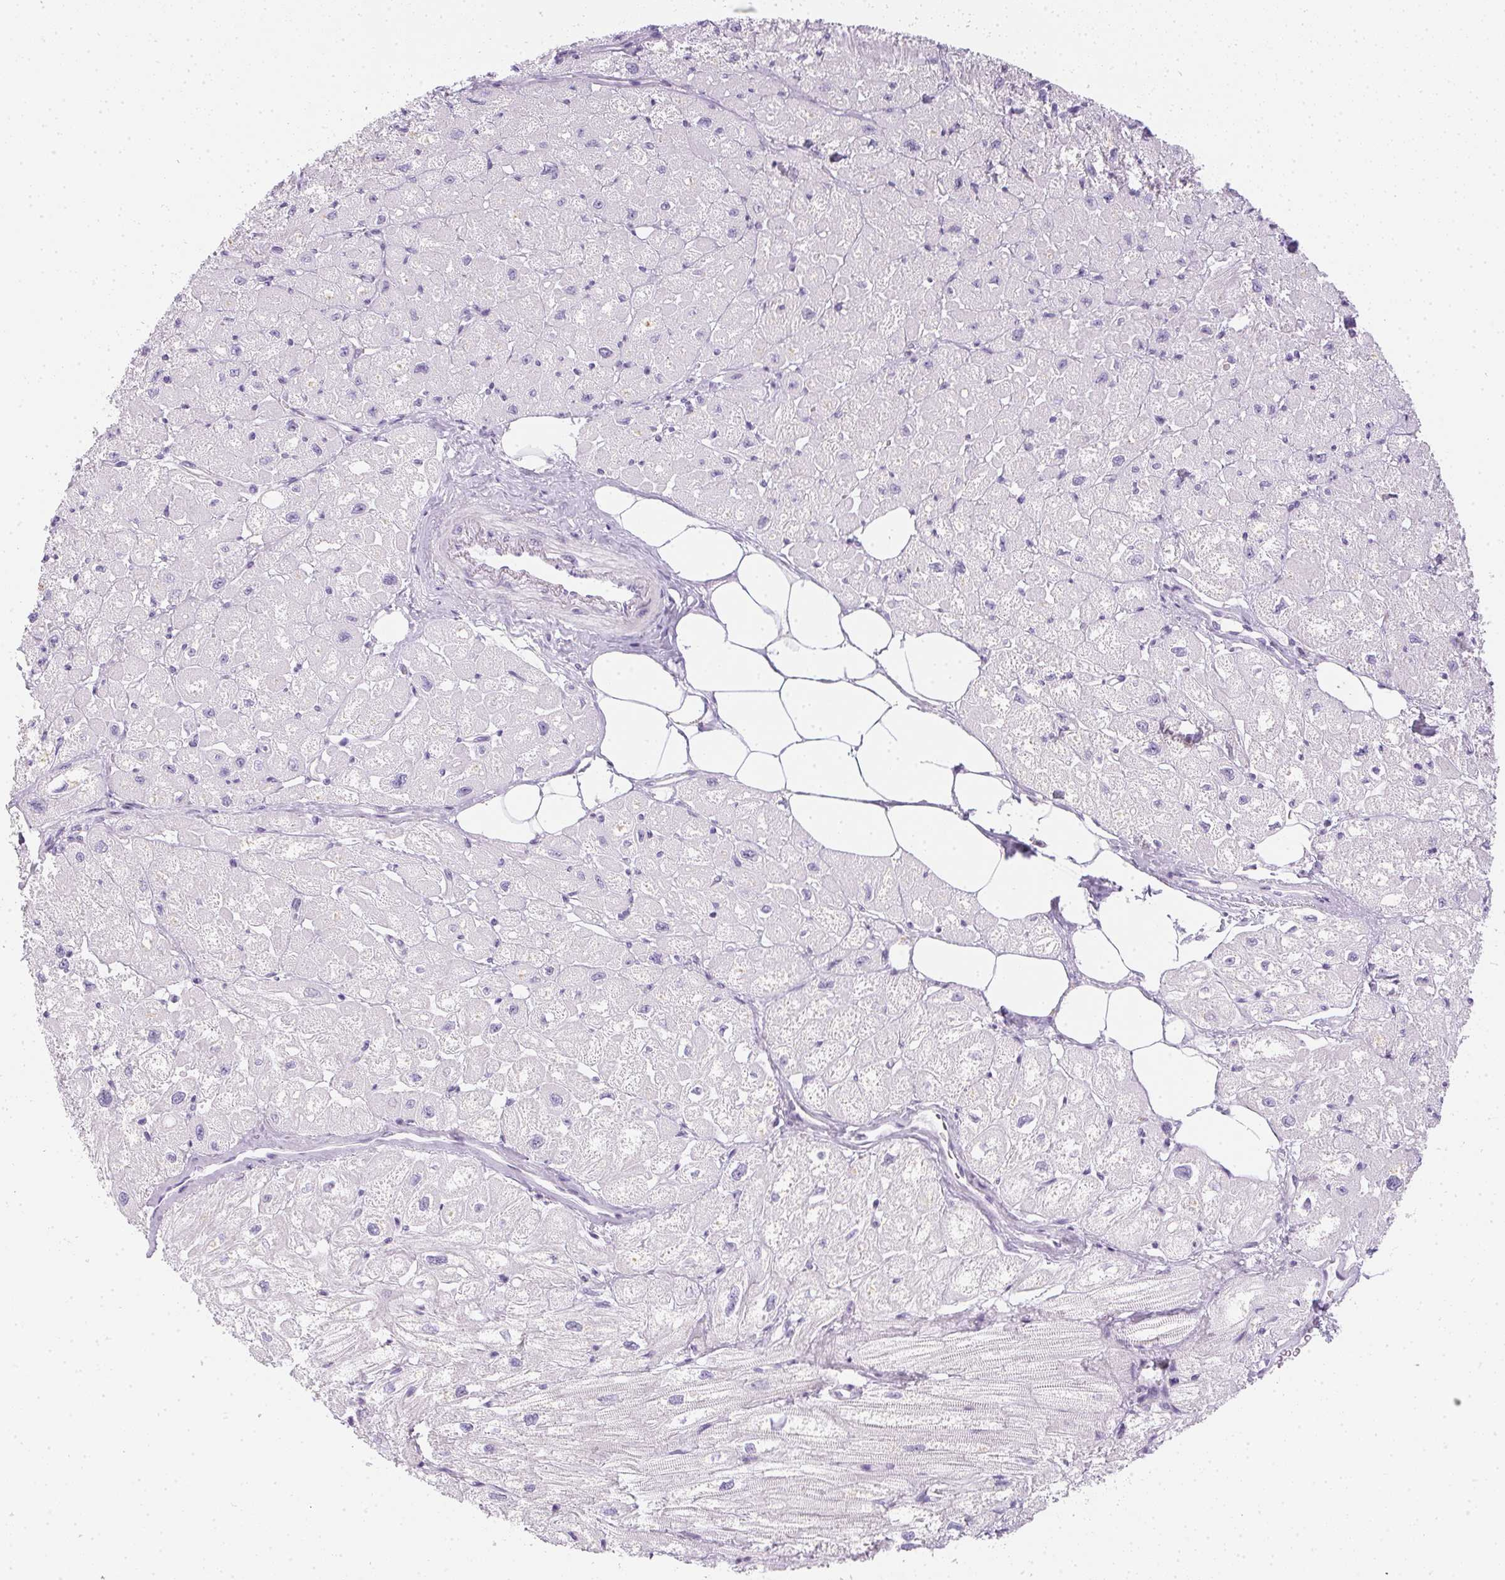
{"staining": {"intensity": "negative", "quantity": "none", "location": "none"}, "tissue": "heart muscle", "cell_type": "Cardiomyocytes", "image_type": "normal", "snomed": [{"axis": "morphology", "description": "Normal tissue, NOS"}, {"axis": "topography", "description": "Heart"}], "caption": "Photomicrograph shows no protein positivity in cardiomyocytes of benign heart muscle. (Brightfield microscopy of DAB immunohistochemistry at high magnification).", "gene": "PPY", "patient": {"sex": "female", "age": 62}}